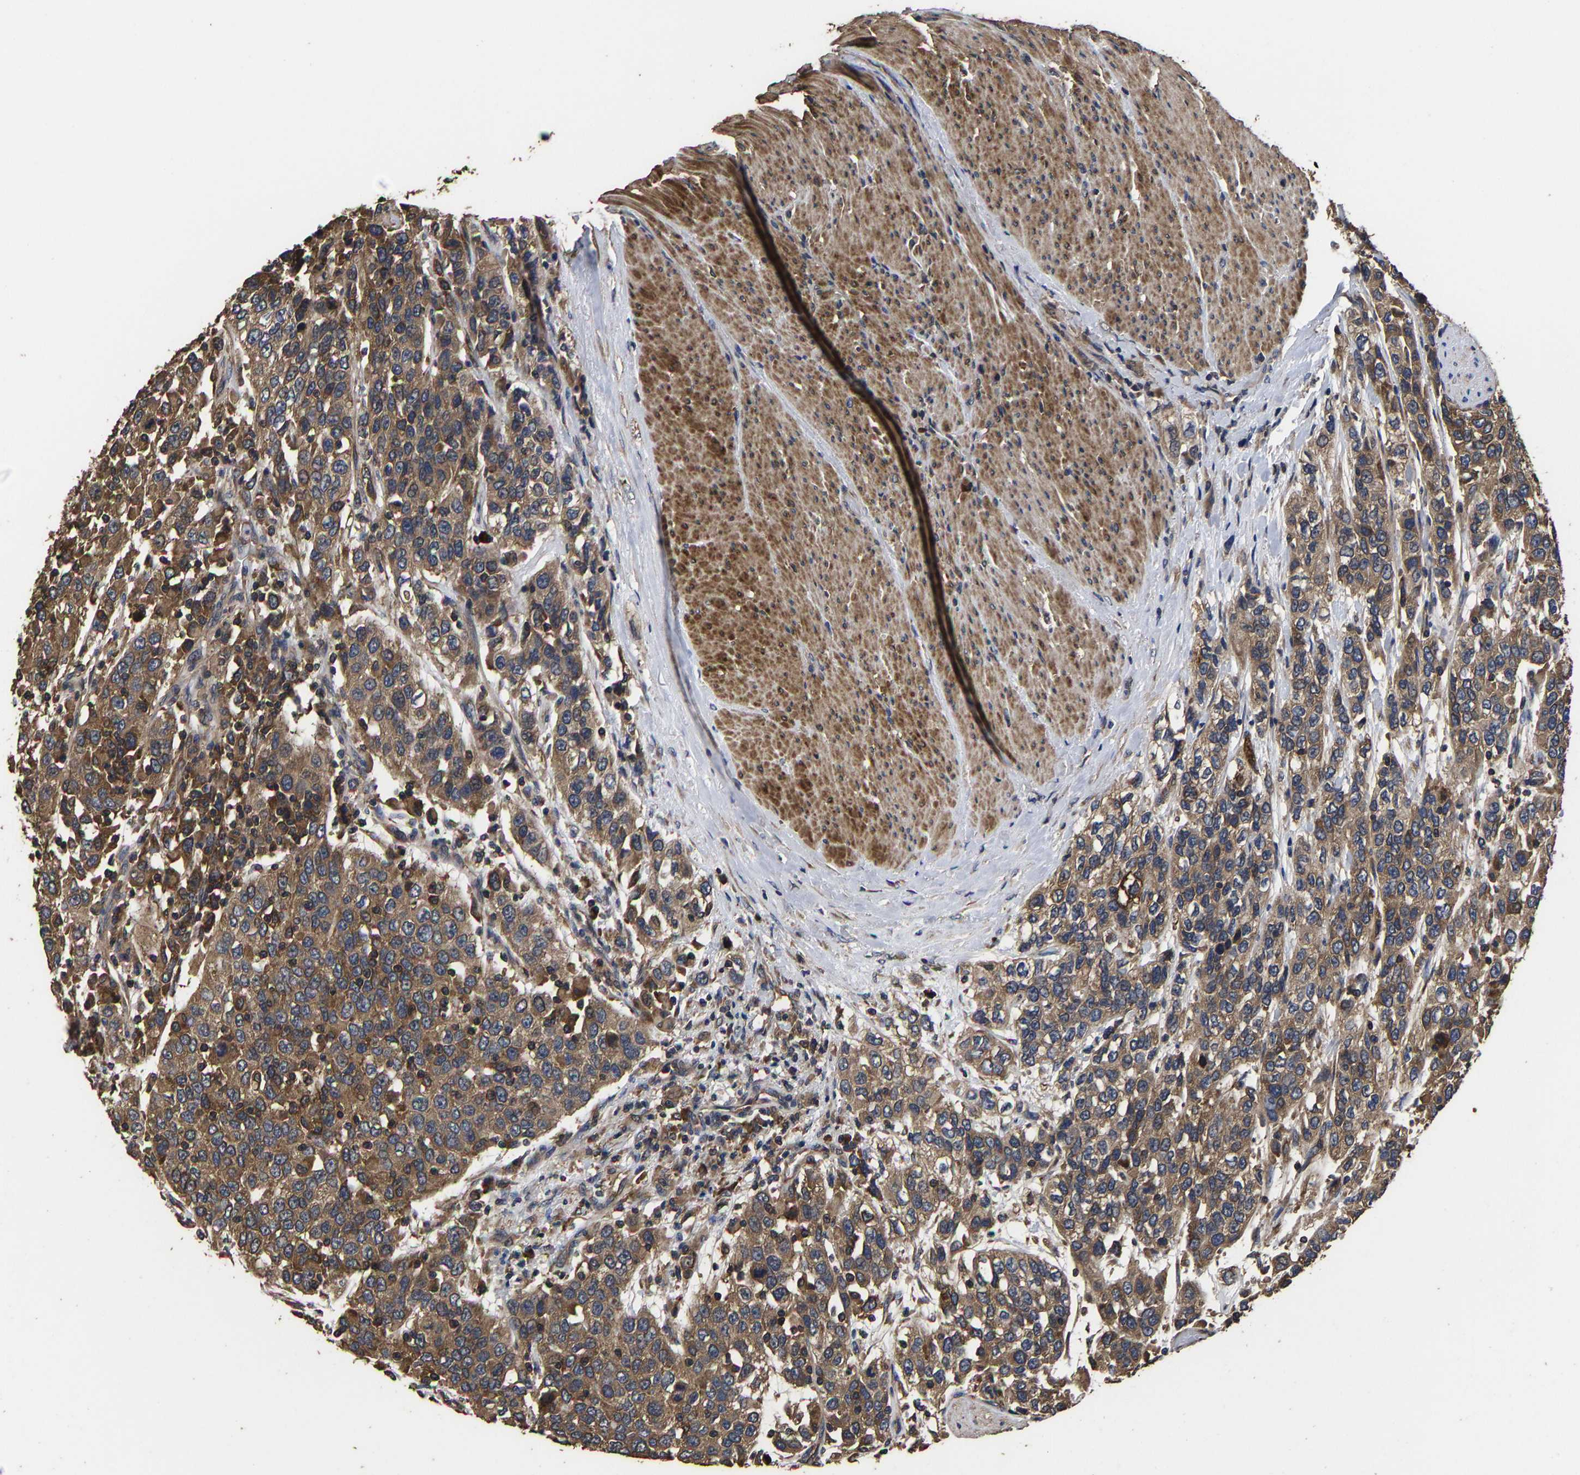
{"staining": {"intensity": "moderate", "quantity": ">75%", "location": "cytoplasmic/membranous"}, "tissue": "urothelial cancer", "cell_type": "Tumor cells", "image_type": "cancer", "snomed": [{"axis": "morphology", "description": "Urothelial carcinoma, High grade"}, {"axis": "topography", "description": "Urinary bladder"}], "caption": "This photomicrograph shows high-grade urothelial carcinoma stained with IHC to label a protein in brown. The cytoplasmic/membranous of tumor cells show moderate positivity for the protein. Nuclei are counter-stained blue.", "gene": "ITCH", "patient": {"sex": "female", "age": 80}}